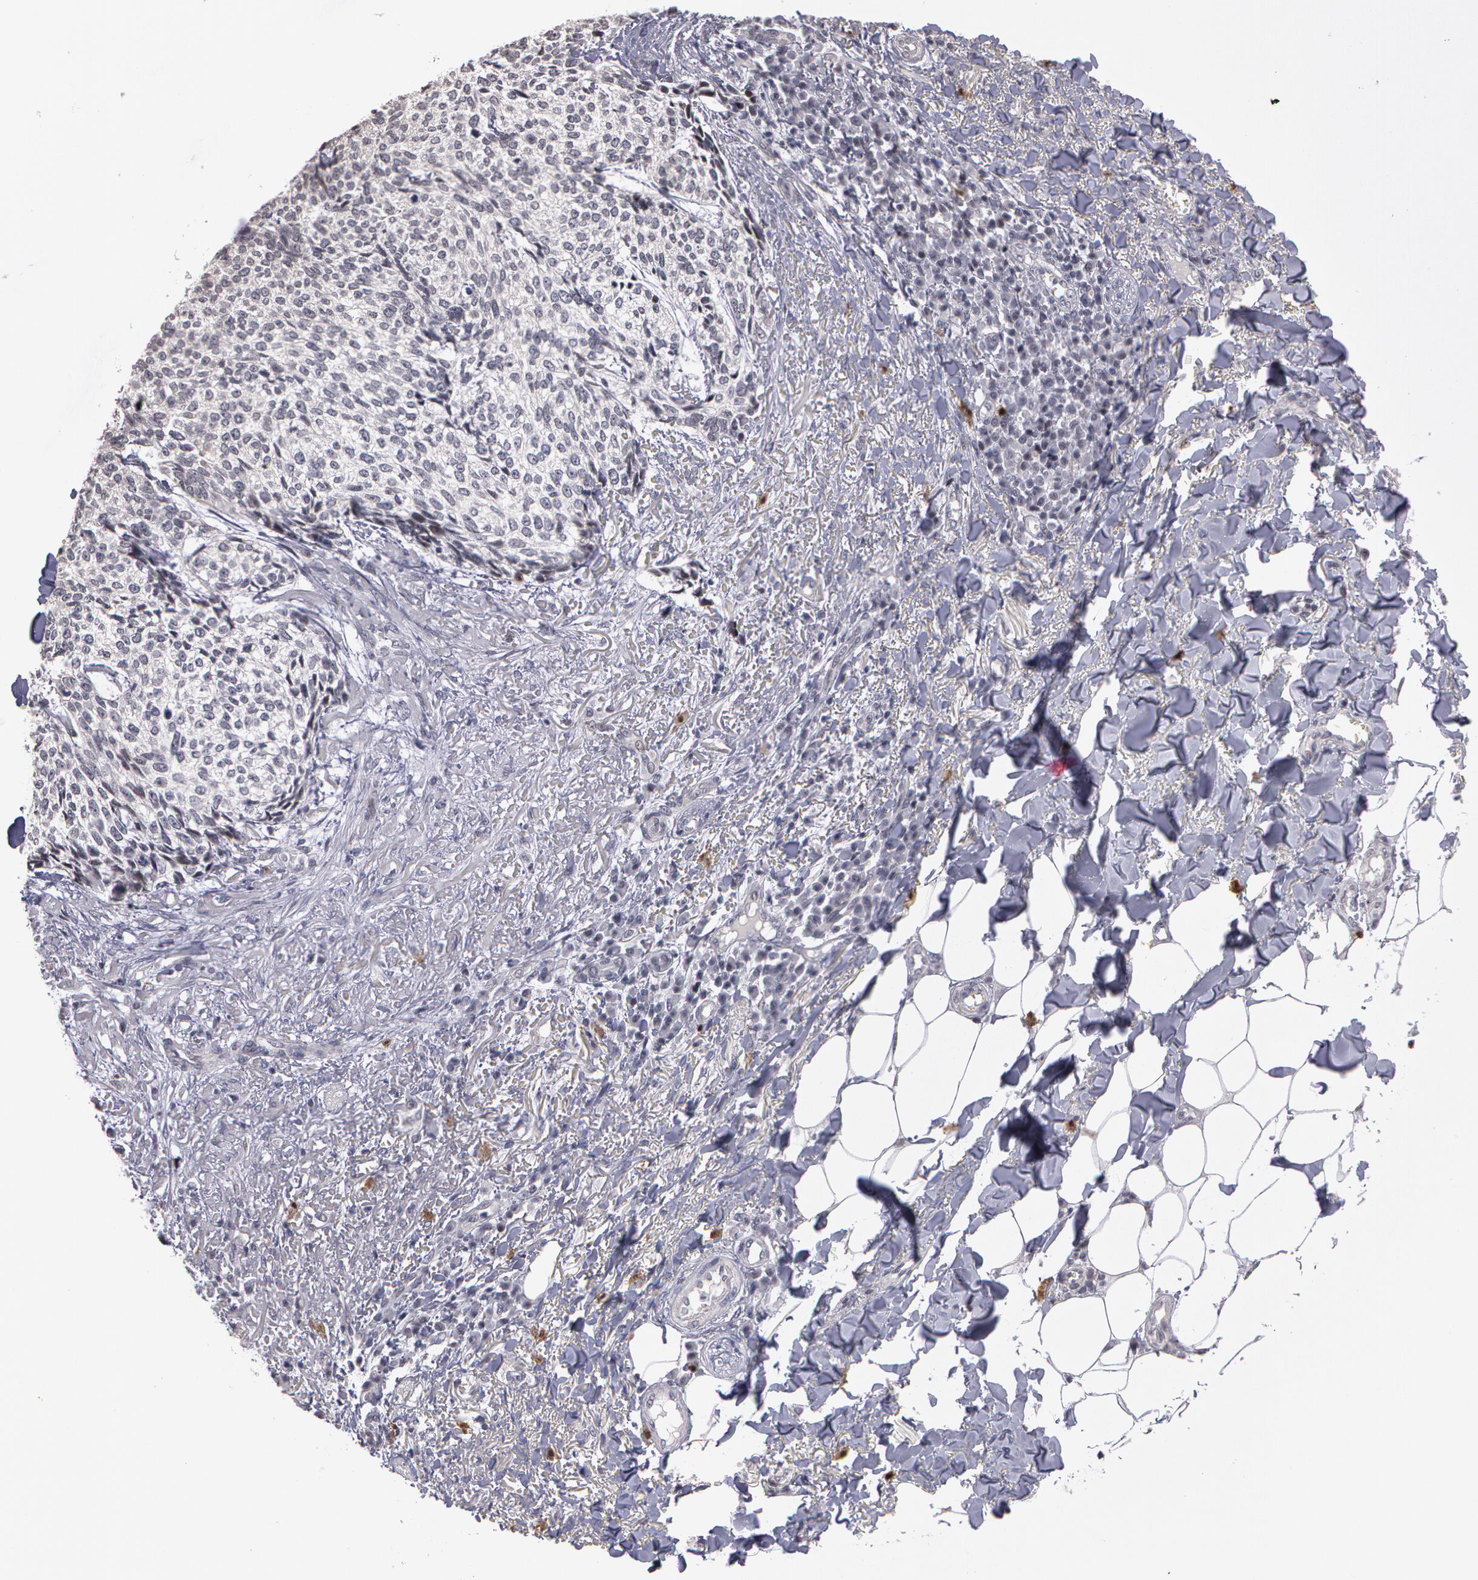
{"staining": {"intensity": "negative", "quantity": "none", "location": "none"}, "tissue": "skin cancer", "cell_type": "Tumor cells", "image_type": "cancer", "snomed": [{"axis": "morphology", "description": "Basal cell carcinoma"}, {"axis": "topography", "description": "Skin"}], "caption": "DAB immunohistochemical staining of skin cancer (basal cell carcinoma) exhibits no significant staining in tumor cells. The staining is performed using DAB (3,3'-diaminobenzidine) brown chromogen with nuclei counter-stained in using hematoxylin.", "gene": "PRICKLE1", "patient": {"sex": "female", "age": 89}}